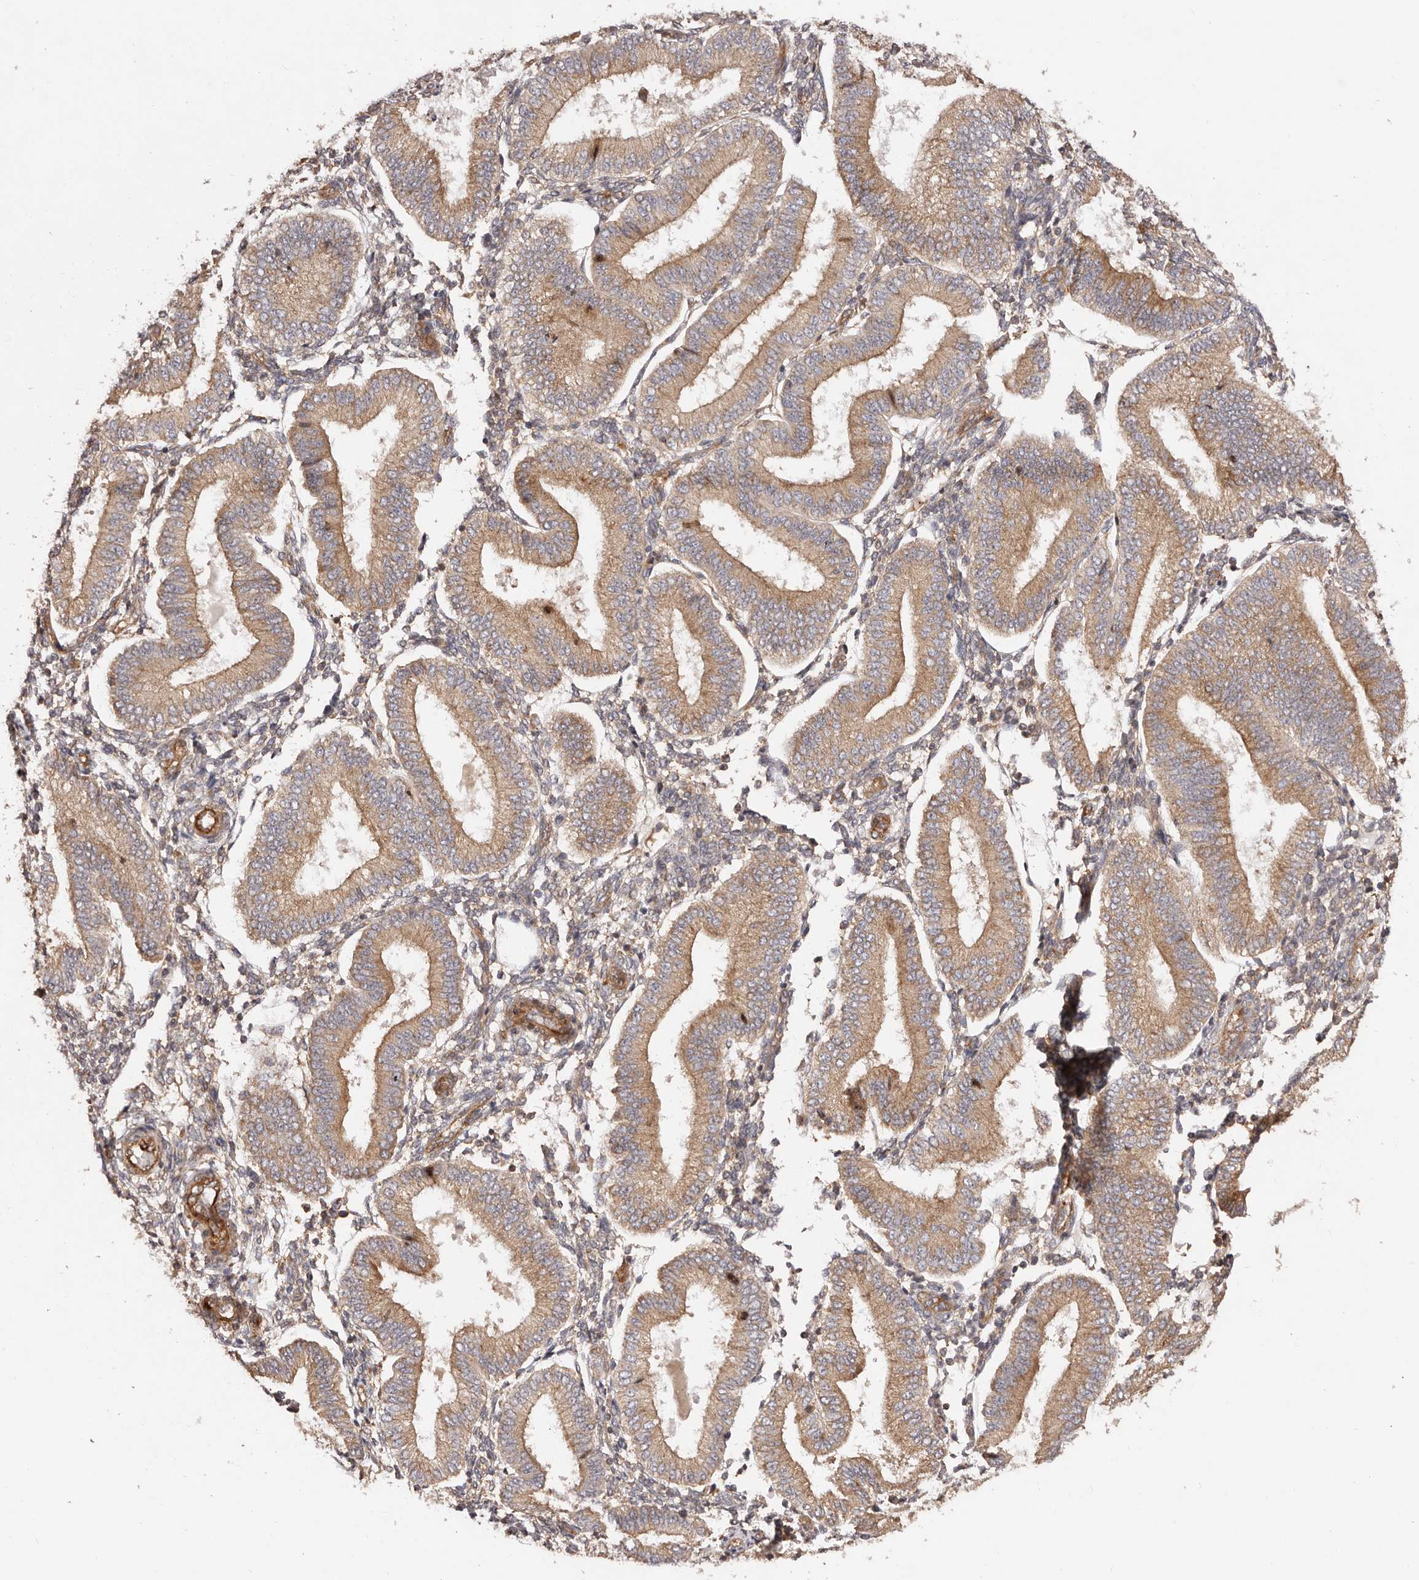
{"staining": {"intensity": "moderate", "quantity": "25%-75%", "location": "cytoplasmic/membranous"}, "tissue": "endometrium", "cell_type": "Cells in endometrial stroma", "image_type": "normal", "snomed": [{"axis": "morphology", "description": "Normal tissue, NOS"}, {"axis": "topography", "description": "Endometrium"}], "caption": "The immunohistochemical stain highlights moderate cytoplasmic/membranous staining in cells in endometrial stroma of benign endometrium. The staining was performed using DAB to visualize the protein expression in brown, while the nuclei were stained in blue with hematoxylin (Magnification: 20x).", "gene": "RPS6", "patient": {"sex": "female", "age": 39}}